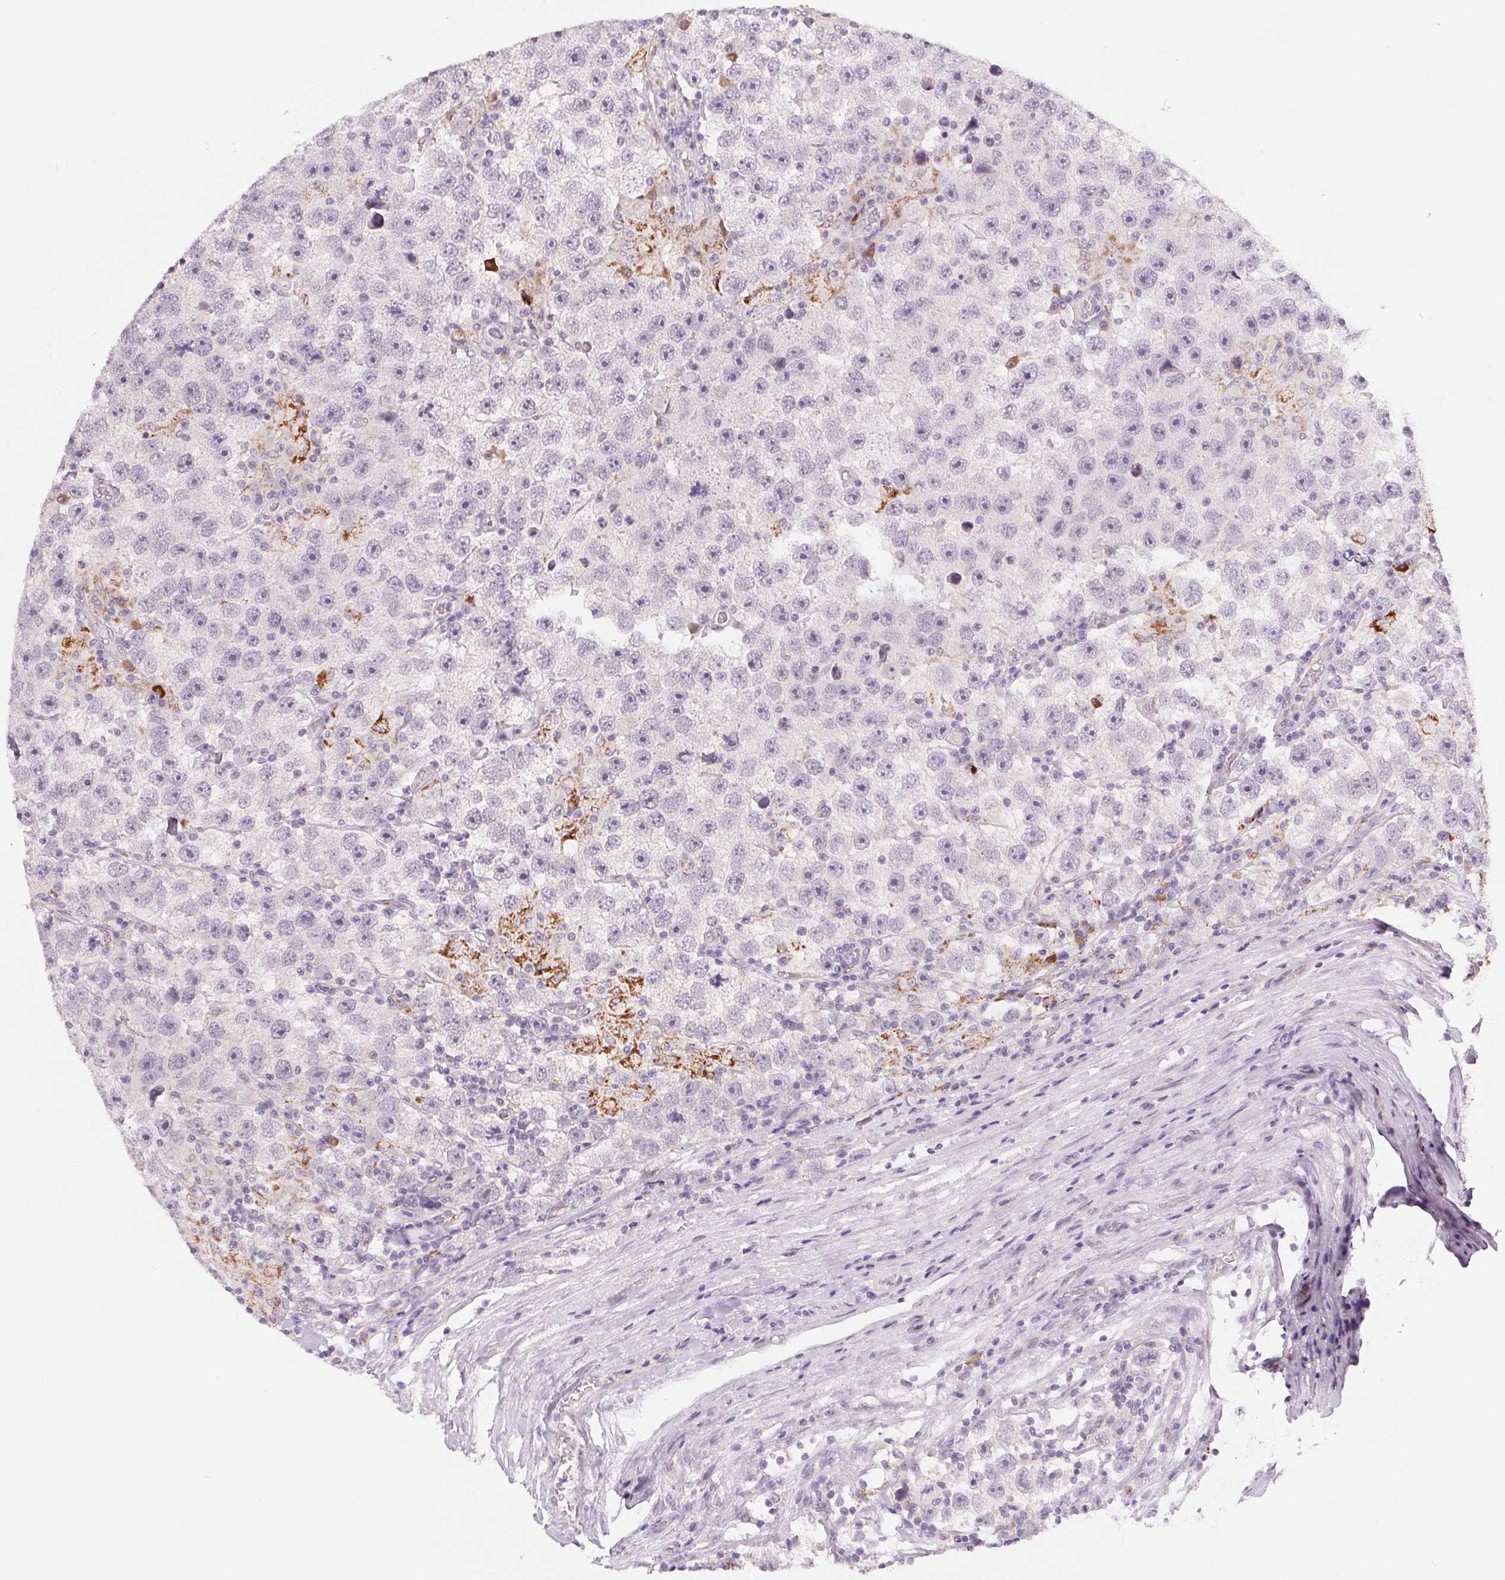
{"staining": {"intensity": "strong", "quantity": "<25%", "location": "cytoplasmic/membranous"}, "tissue": "testis cancer", "cell_type": "Tumor cells", "image_type": "cancer", "snomed": [{"axis": "morphology", "description": "Seminoma, NOS"}, {"axis": "topography", "description": "Testis"}], "caption": "This micrograph shows immunohistochemistry staining of testis seminoma, with medium strong cytoplasmic/membranous staining in about <25% of tumor cells.", "gene": "CFC1", "patient": {"sex": "male", "age": 26}}